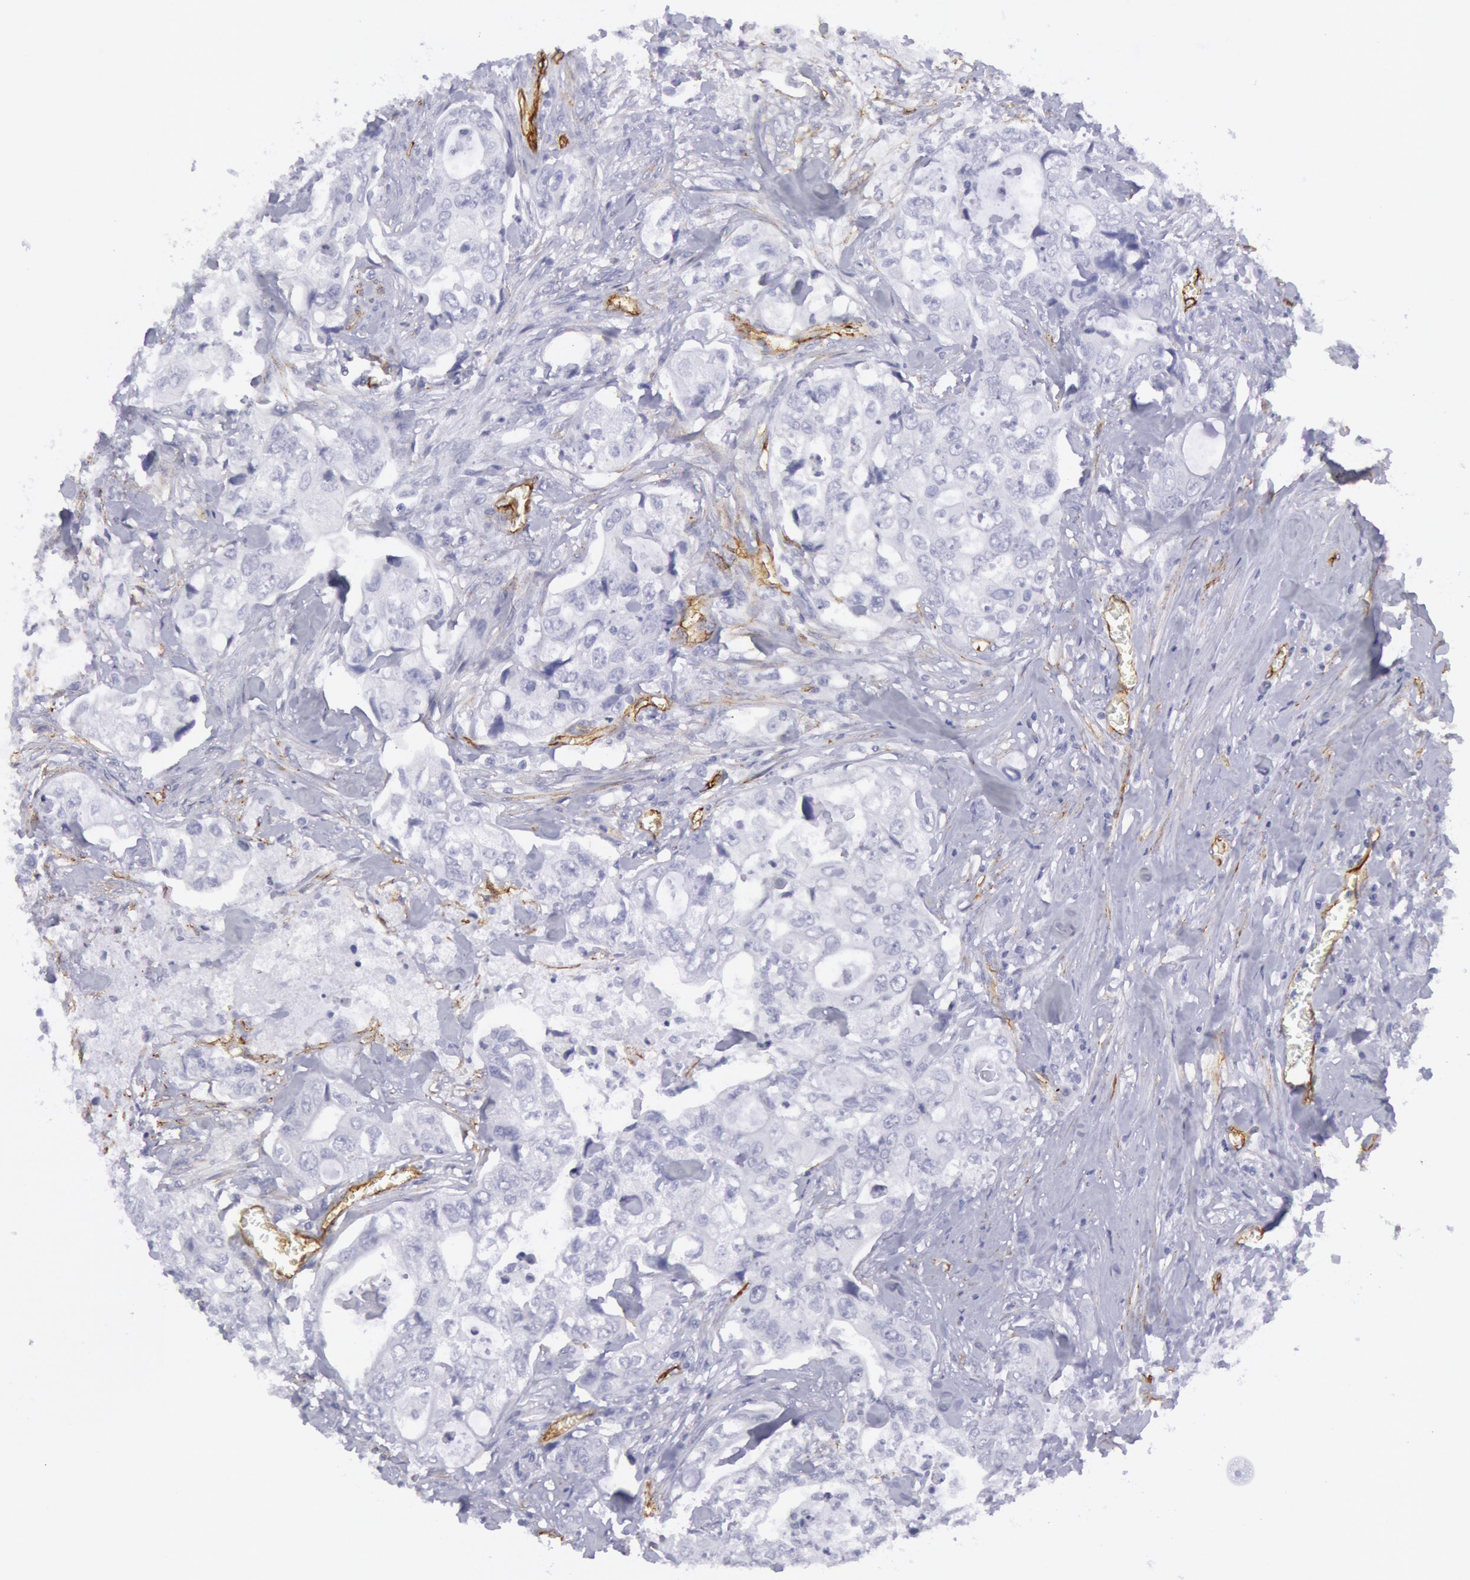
{"staining": {"intensity": "negative", "quantity": "none", "location": "none"}, "tissue": "colorectal cancer", "cell_type": "Tumor cells", "image_type": "cancer", "snomed": [{"axis": "morphology", "description": "Adenocarcinoma, NOS"}, {"axis": "topography", "description": "Rectum"}], "caption": "DAB immunohistochemical staining of human colorectal cancer exhibits no significant staining in tumor cells. The staining was performed using DAB (3,3'-diaminobenzidine) to visualize the protein expression in brown, while the nuclei were stained in blue with hematoxylin (Magnification: 20x).", "gene": "CDH13", "patient": {"sex": "female", "age": 57}}